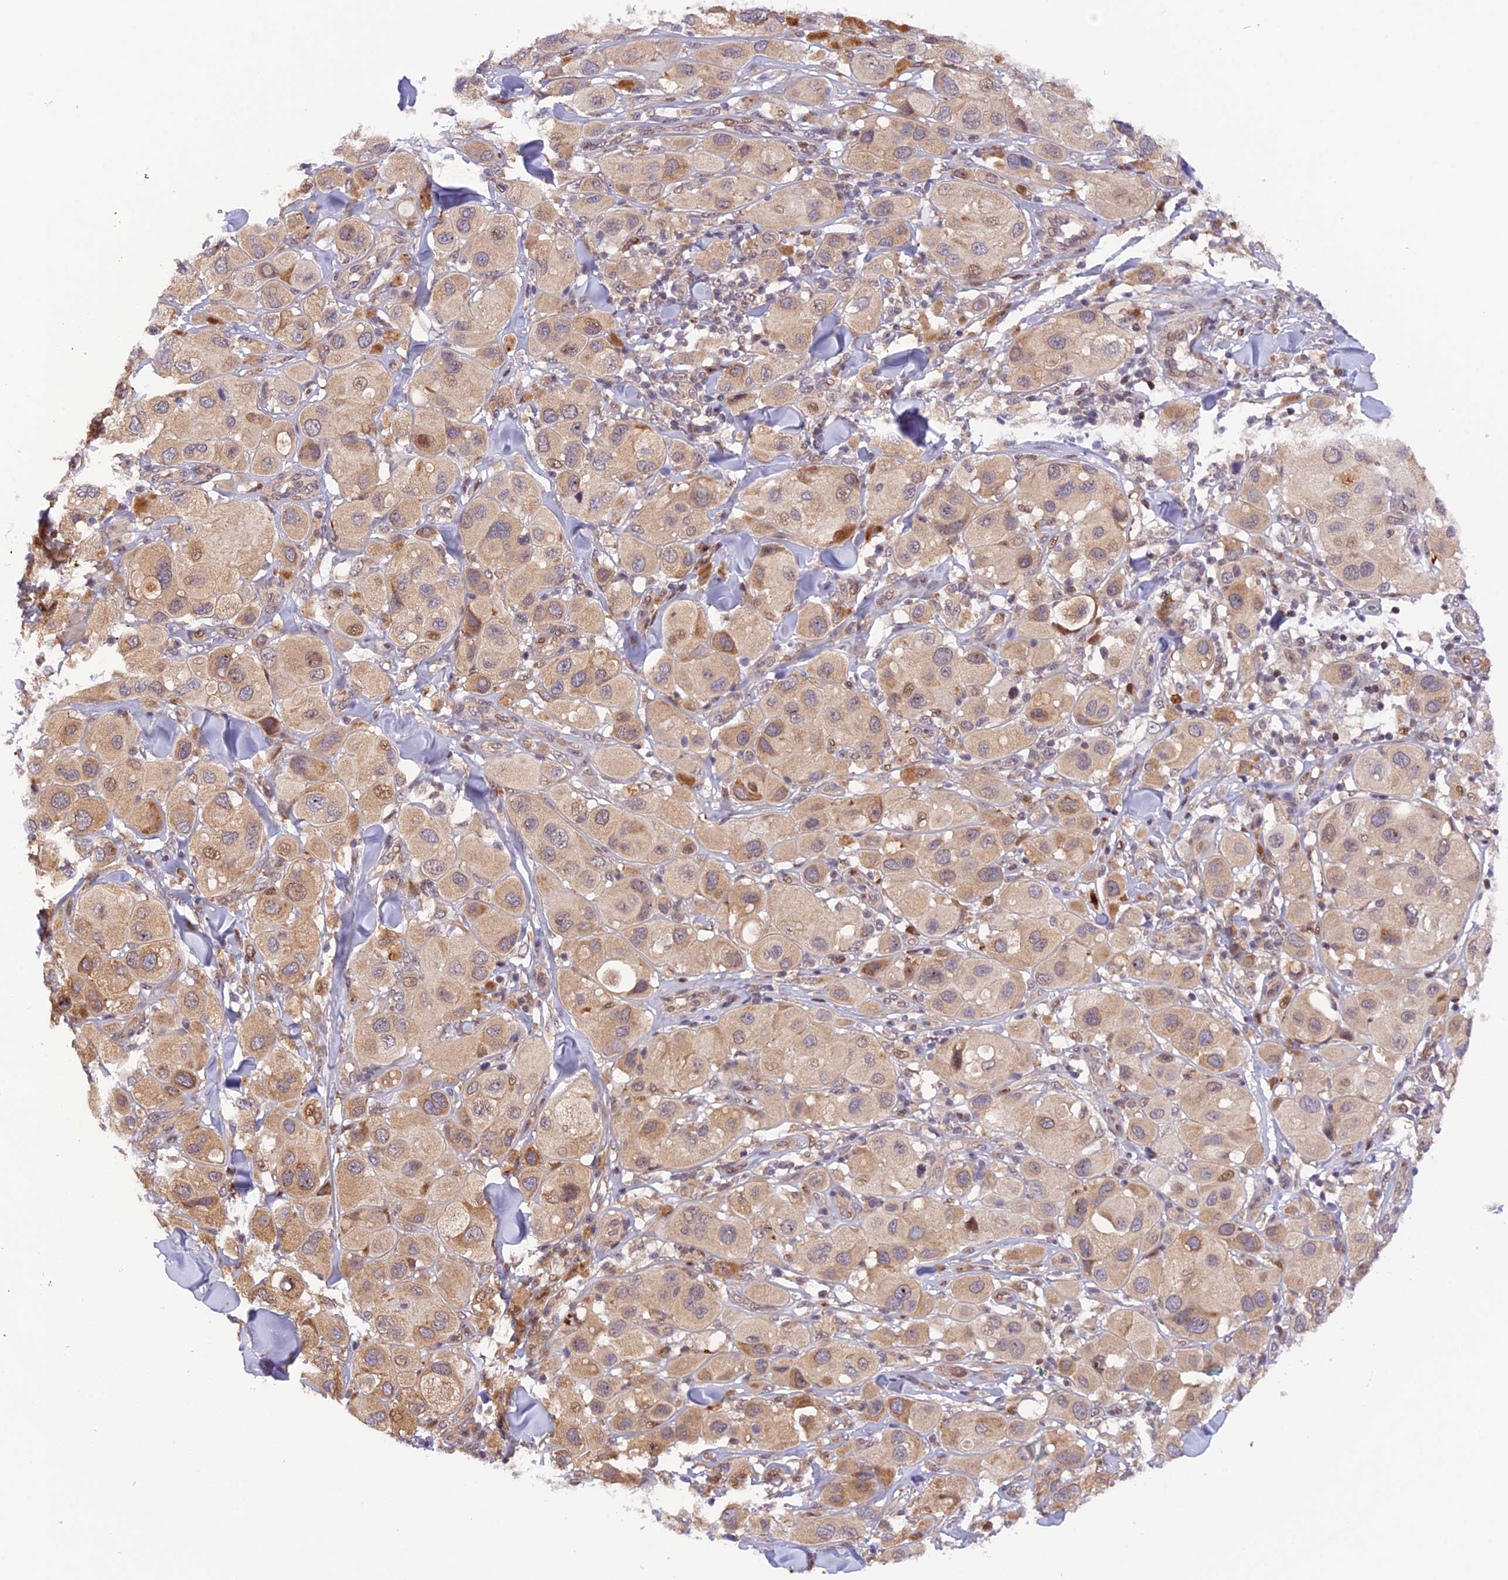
{"staining": {"intensity": "weak", "quantity": ">75%", "location": "cytoplasmic/membranous,nuclear"}, "tissue": "melanoma", "cell_type": "Tumor cells", "image_type": "cancer", "snomed": [{"axis": "morphology", "description": "Malignant melanoma, Metastatic site"}, {"axis": "topography", "description": "Skin"}], "caption": "DAB (3,3'-diaminobenzidine) immunohistochemical staining of human malignant melanoma (metastatic site) reveals weak cytoplasmic/membranous and nuclear protein staining in about >75% of tumor cells.", "gene": "SAMD4A", "patient": {"sex": "male", "age": 41}}